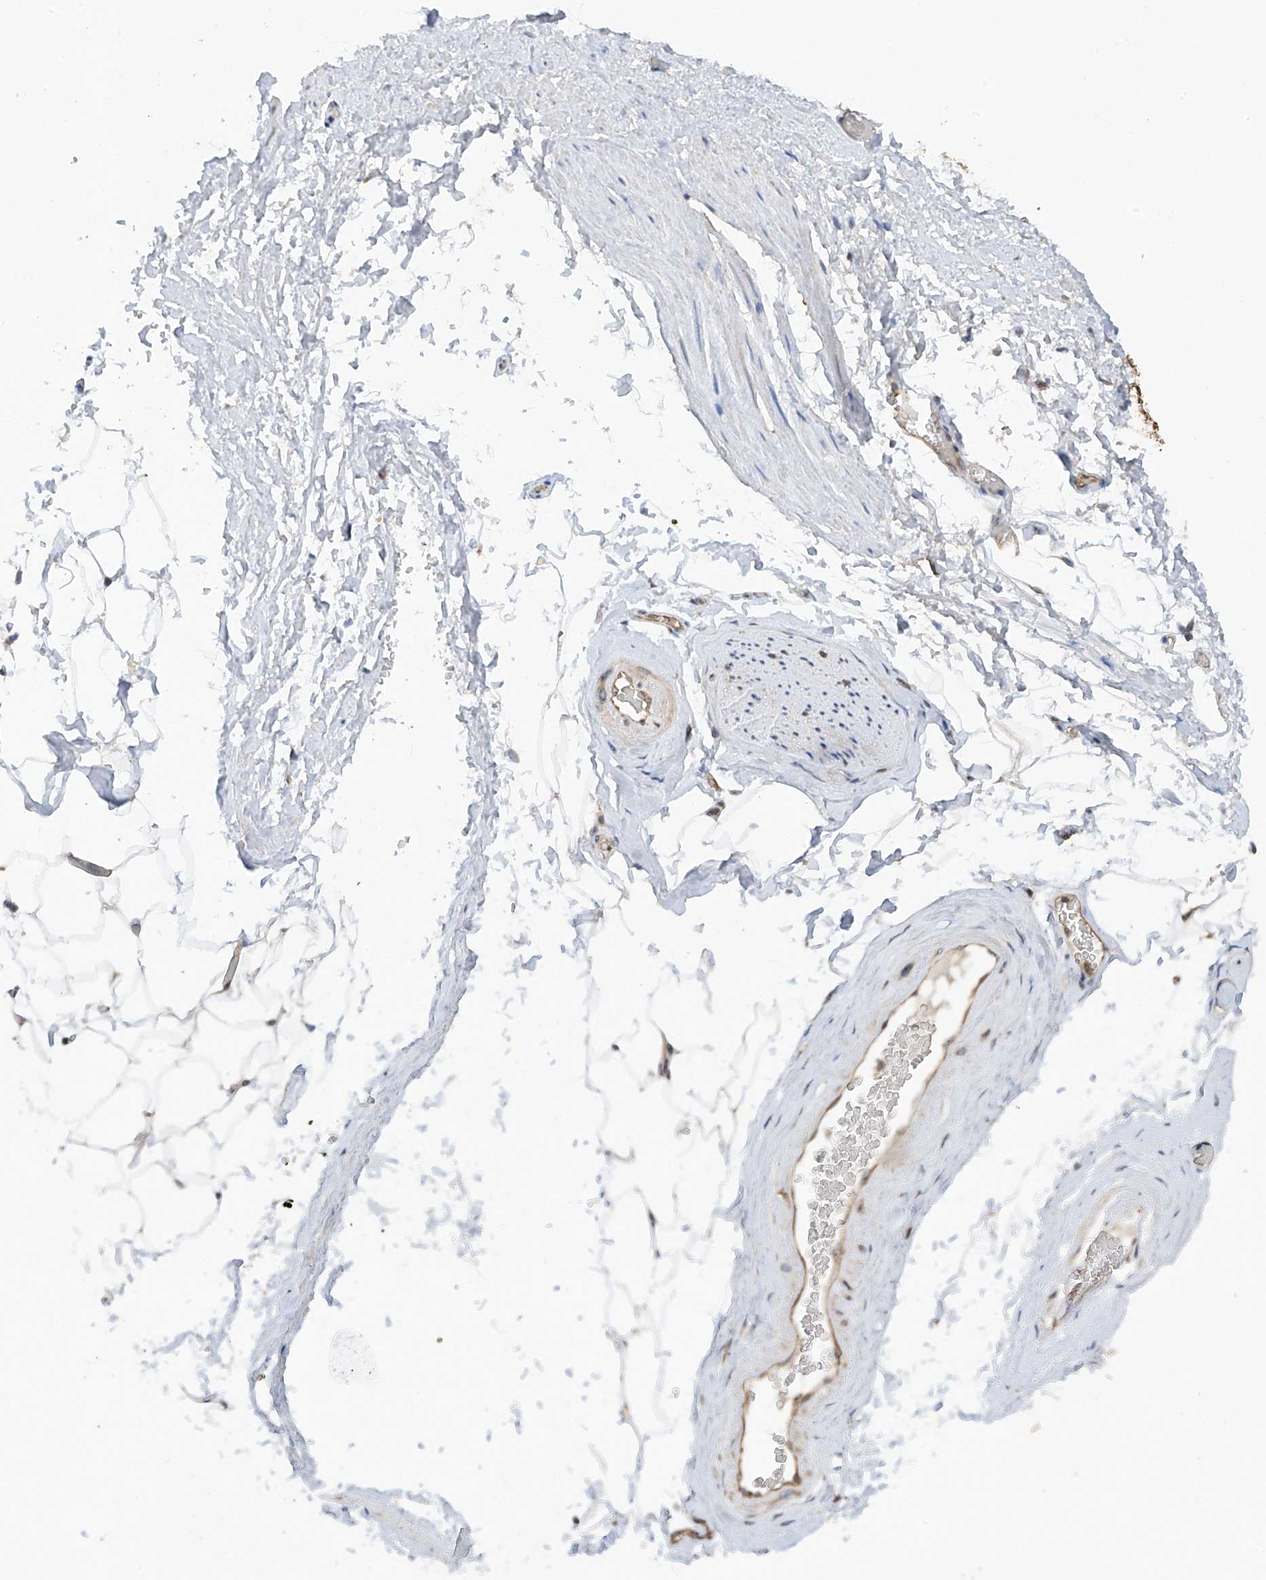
{"staining": {"intensity": "weak", "quantity": "<25%", "location": "cytoplasmic/membranous"}, "tissue": "adipose tissue", "cell_type": "Adipocytes", "image_type": "normal", "snomed": [{"axis": "morphology", "description": "Normal tissue, NOS"}, {"axis": "morphology", "description": "Adenocarcinoma, Low grade"}, {"axis": "topography", "description": "Prostate"}, {"axis": "topography", "description": "Peripheral nerve tissue"}], "caption": "Immunohistochemistry of normal human adipose tissue exhibits no positivity in adipocytes.", "gene": "C1orf131", "patient": {"sex": "male", "age": 63}}